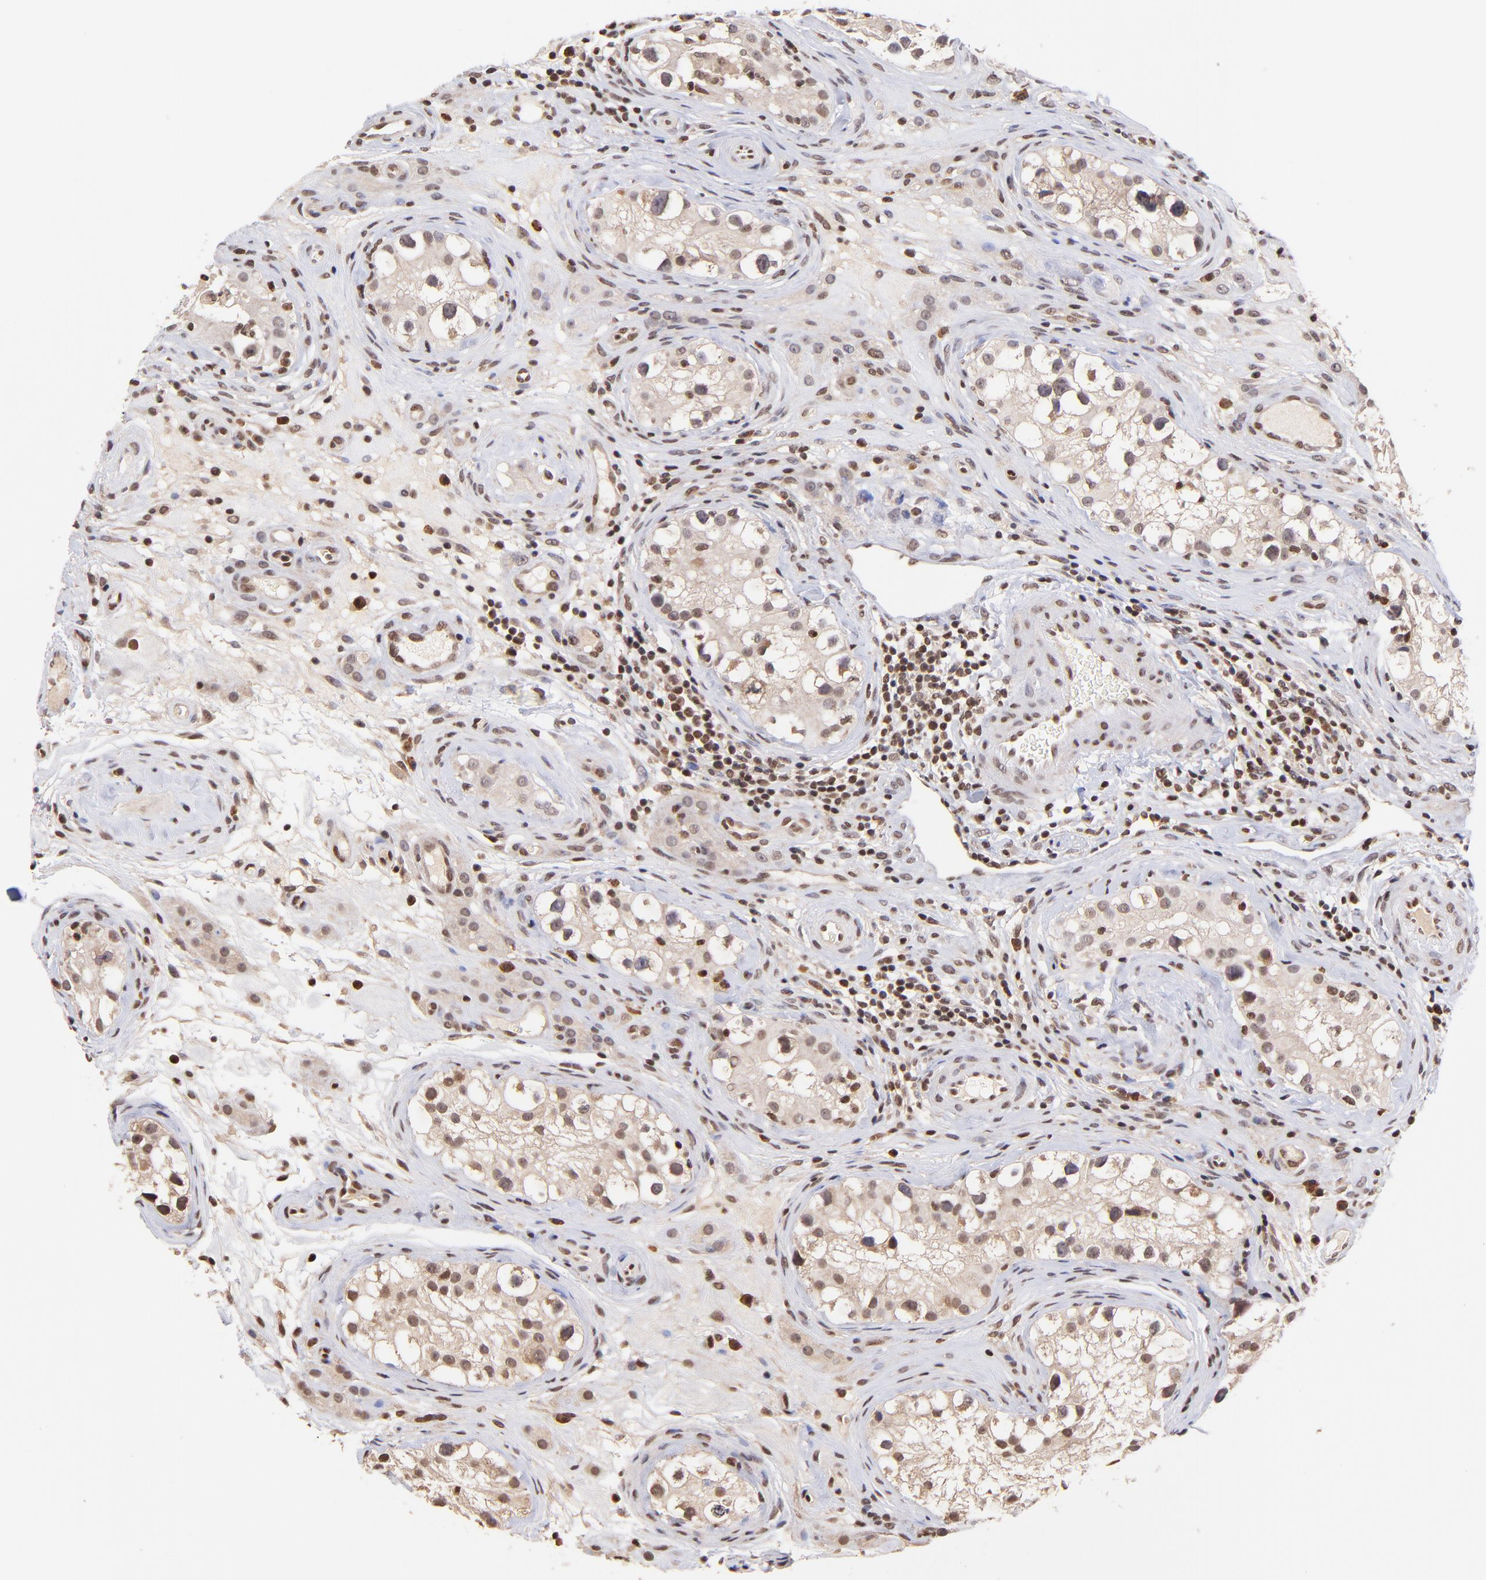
{"staining": {"intensity": "moderate", "quantity": ">75%", "location": "cytoplasmic/membranous"}, "tissue": "testis cancer", "cell_type": "Tumor cells", "image_type": "cancer", "snomed": [{"axis": "morphology", "description": "Carcinoma, Embryonal, NOS"}, {"axis": "topography", "description": "Testis"}], "caption": "An image of testis embryonal carcinoma stained for a protein exhibits moderate cytoplasmic/membranous brown staining in tumor cells.", "gene": "WDR25", "patient": {"sex": "male", "age": 31}}